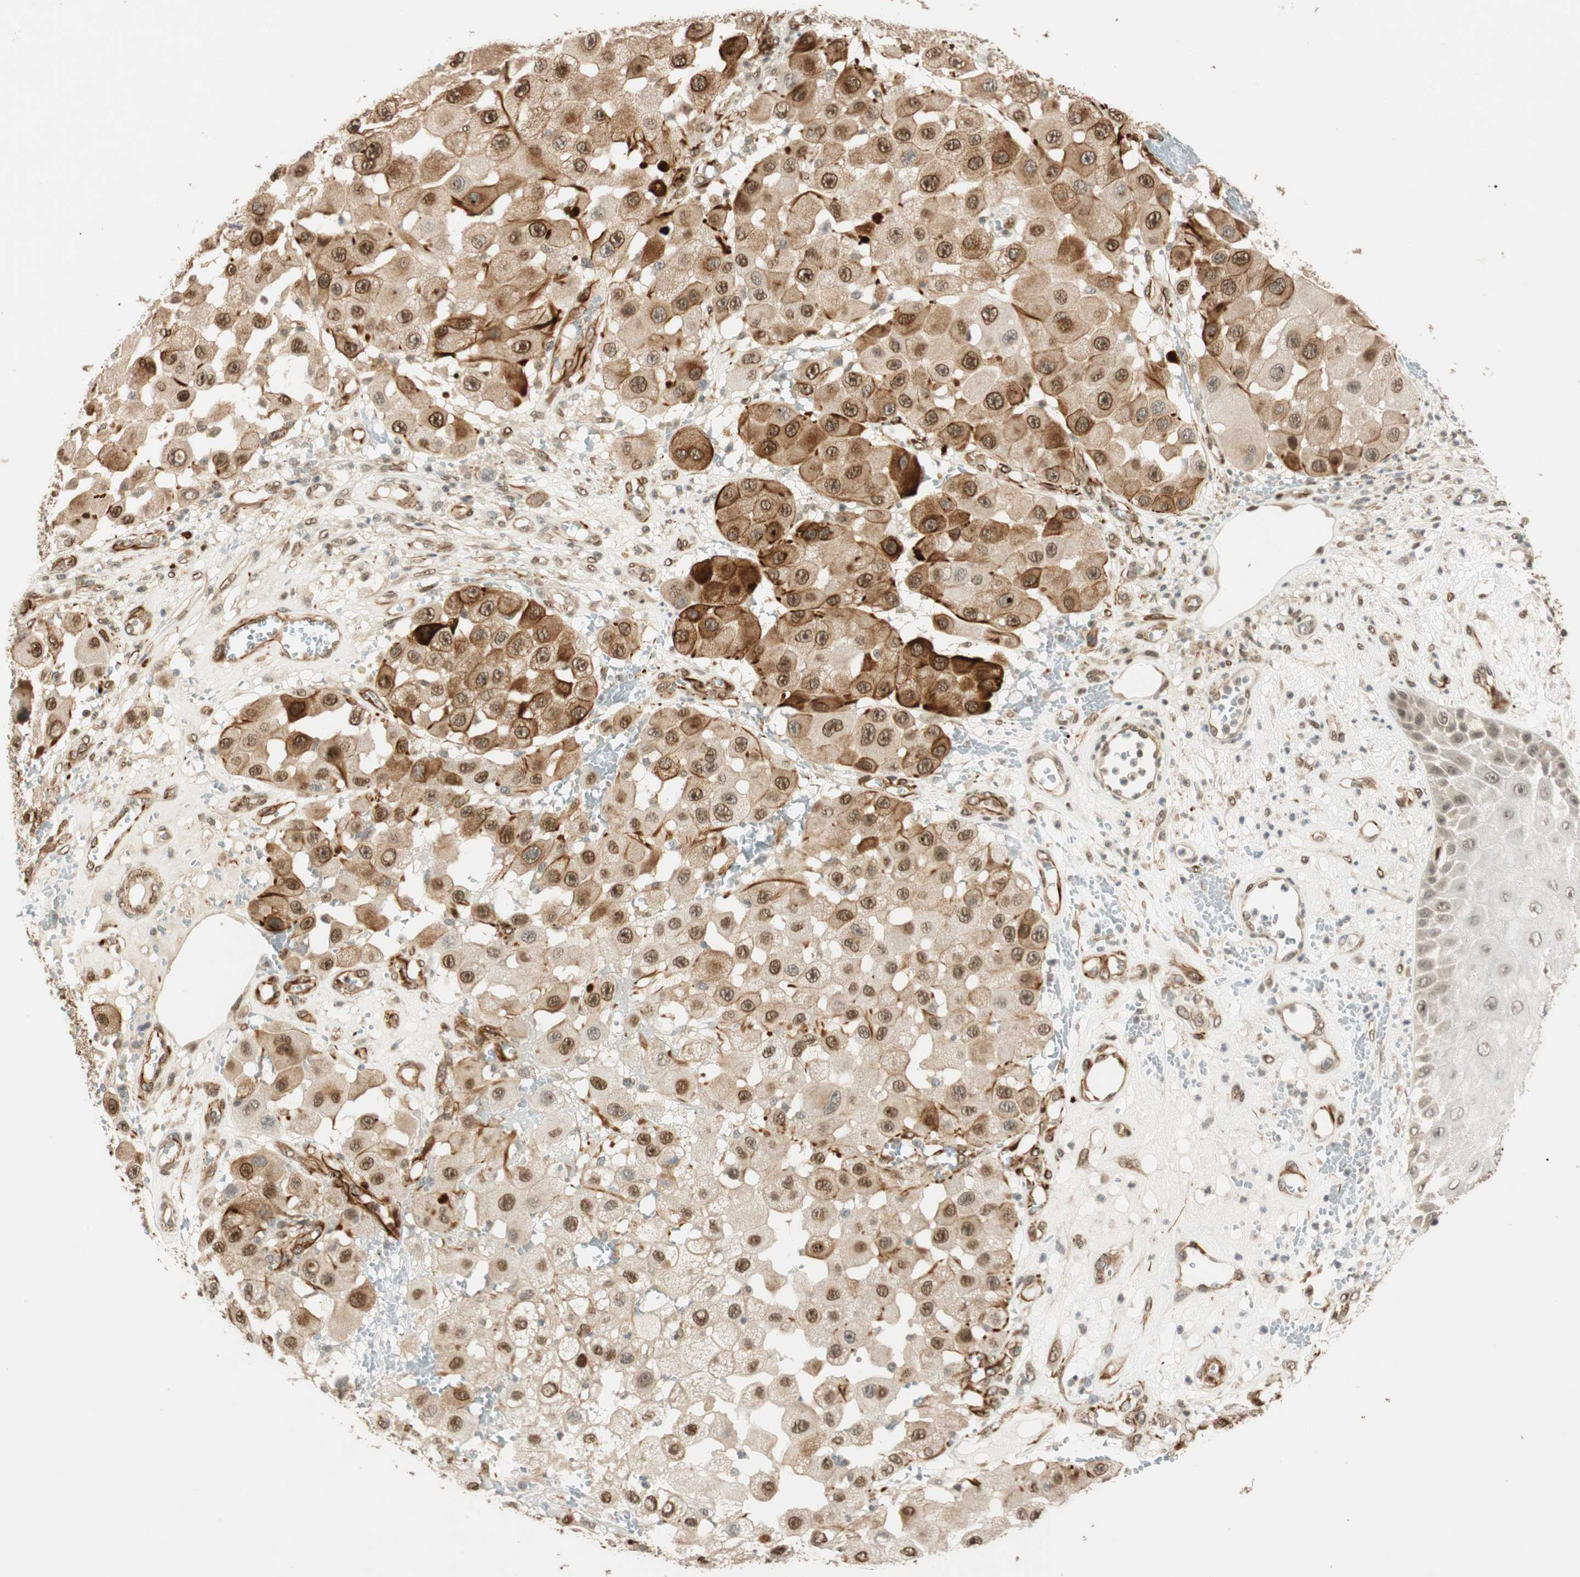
{"staining": {"intensity": "strong", "quantity": "25%-75%", "location": "cytoplasmic/membranous,nuclear"}, "tissue": "melanoma", "cell_type": "Tumor cells", "image_type": "cancer", "snomed": [{"axis": "morphology", "description": "Malignant melanoma, NOS"}, {"axis": "topography", "description": "Skin"}], "caption": "A high amount of strong cytoplasmic/membranous and nuclear expression is present in about 25%-75% of tumor cells in melanoma tissue. (DAB (3,3'-diaminobenzidine) IHC, brown staining for protein, blue staining for nuclei).", "gene": "NES", "patient": {"sex": "female", "age": 81}}